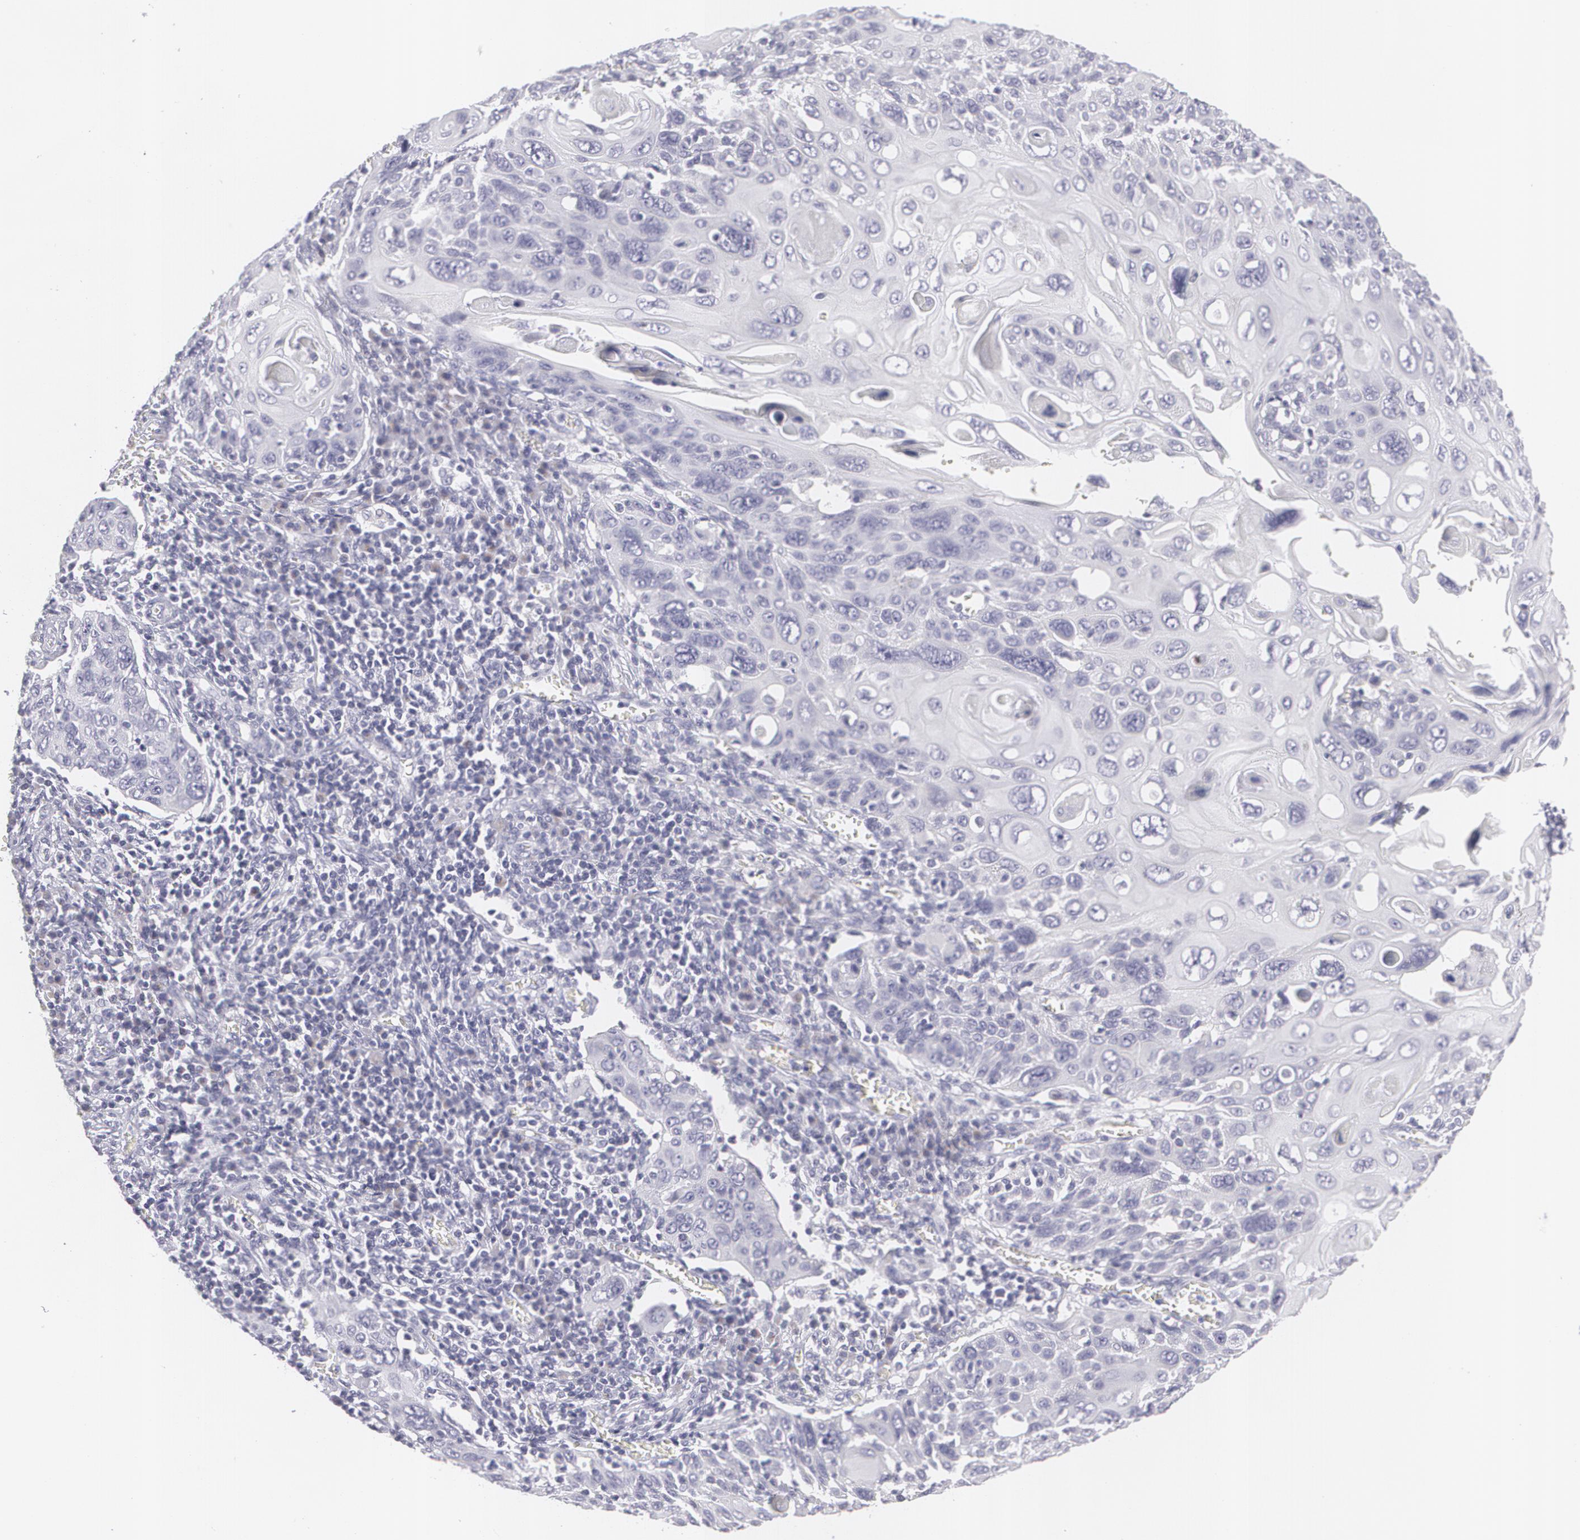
{"staining": {"intensity": "negative", "quantity": "none", "location": "none"}, "tissue": "cervical cancer", "cell_type": "Tumor cells", "image_type": "cancer", "snomed": [{"axis": "morphology", "description": "Squamous cell carcinoma, NOS"}, {"axis": "topography", "description": "Cervix"}], "caption": "IHC image of human squamous cell carcinoma (cervical) stained for a protein (brown), which demonstrates no expression in tumor cells.", "gene": "MBNL3", "patient": {"sex": "female", "age": 54}}